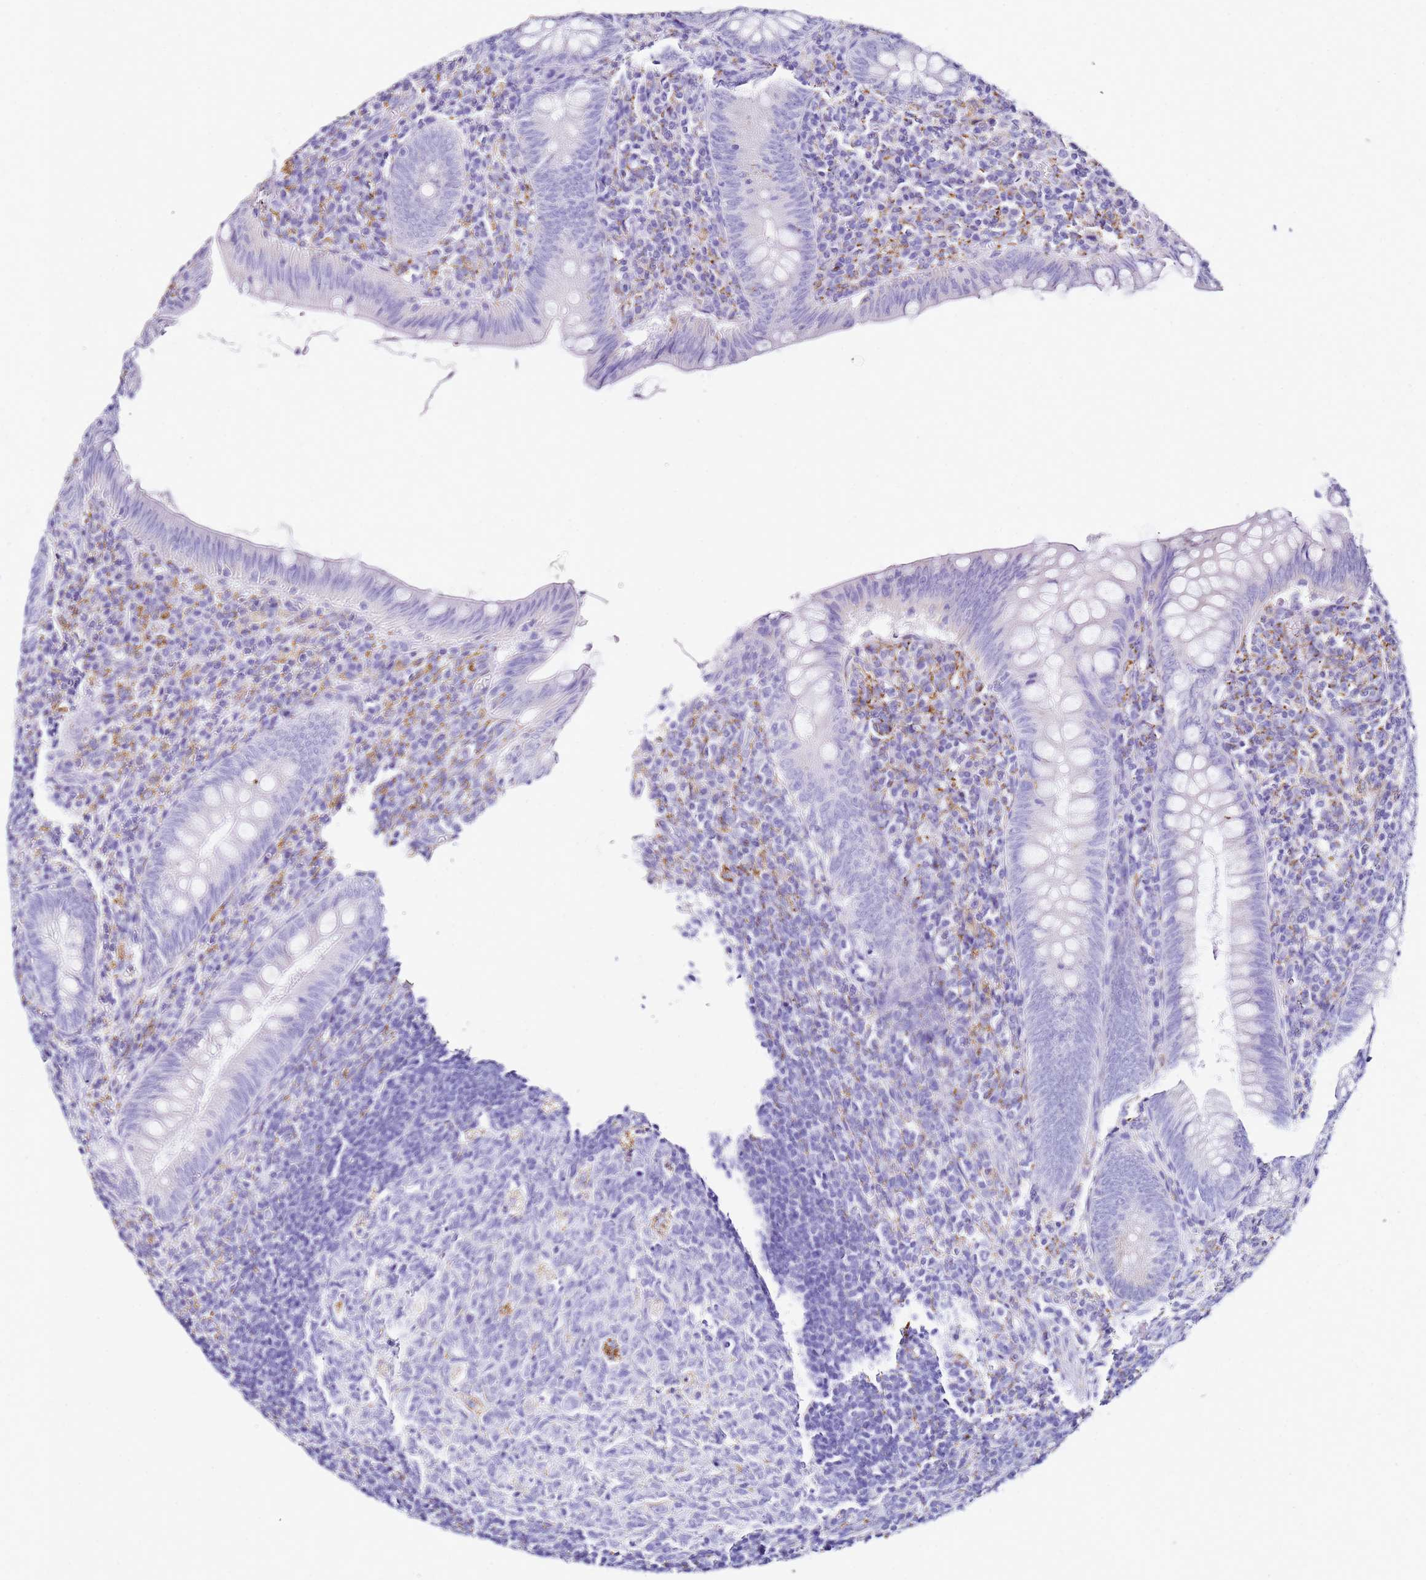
{"staining": {"intensity": "negative", "quantity": "none", "location": "none"}, "tissue": "appendix", "cell_type": "Glandular cells", "image_type": "normal", "snomed": [{"axis": "morphology", "description": "Normal tissue, NOS"}, {"axis": "topography", "description": "Appendix"}], "caption": "This is an immunohistochemistry (IHC) micrograph of normal human appendix. There is no staining in glandular cells.", "gene": "PTBP2", "patient": {"sex": "male", "age": 14}}